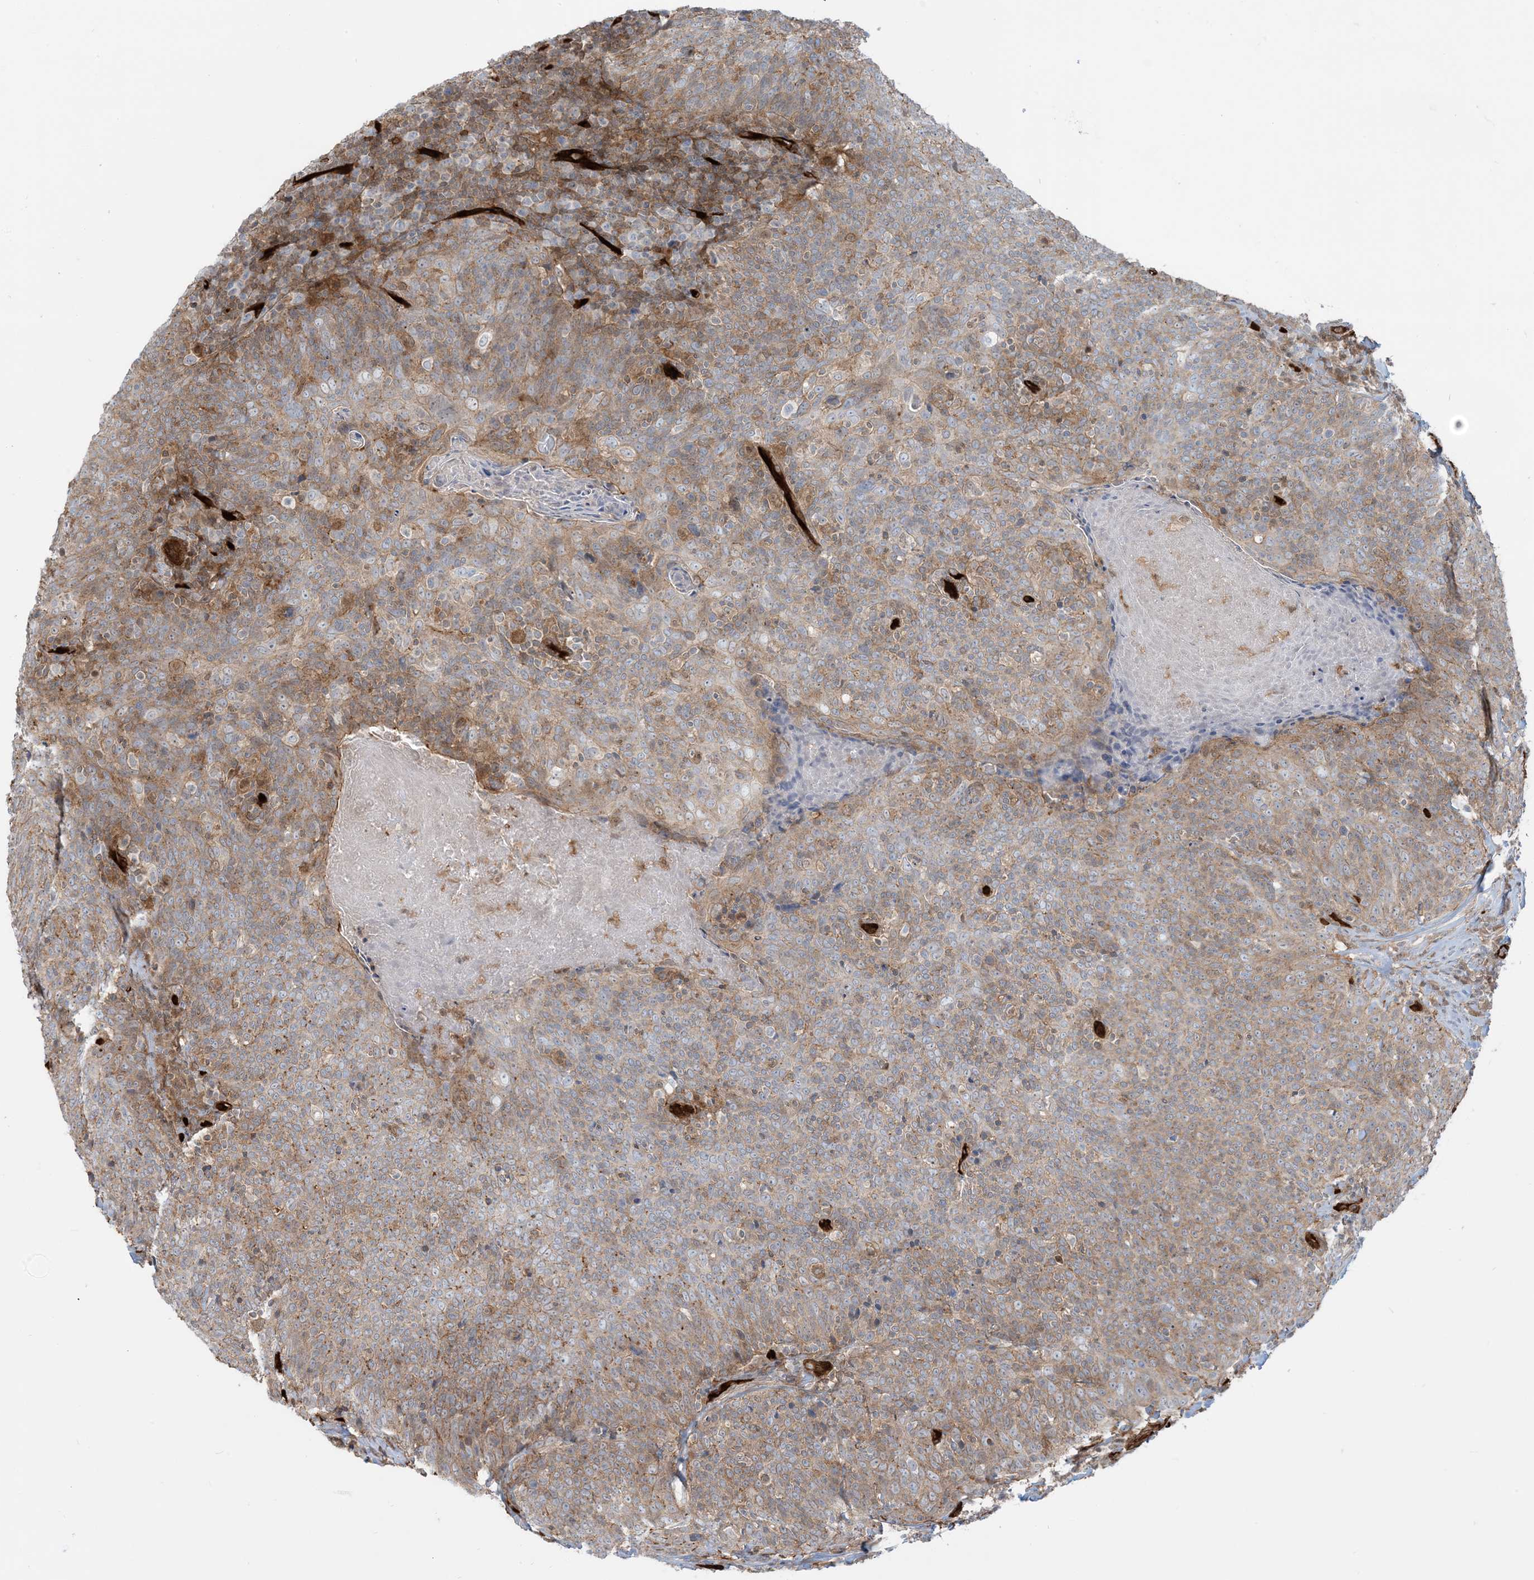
{"staining": {"intensity": "moderate", "quantity": "25%-75%", "location": "cytoplasmic/membranous"}, "tissue": "head and neck cancer", "cell_type": "Tumor cells", "image_type": "cancer", "snomed": [{"axis": "morphology", "description": "Squamous cell carcinoma, NOS"}, {"axis": "morphology", "description": "Squamous cell carcinoma, metastatic, NOS"}, {"axis": "topography", "description": "Lymph node"}, {"axis": "topography", "description": "Head-Neck"}], "caption": "Human metastatic squamous cell carcinoma (head and neck) stained with a brown dye demonstrates moderate cytoplasmic/membranous positive staining in about 25%-75% of tumor cells.", "gene": "PPM1F", "patient": {"sex": "male", "age": 62}}